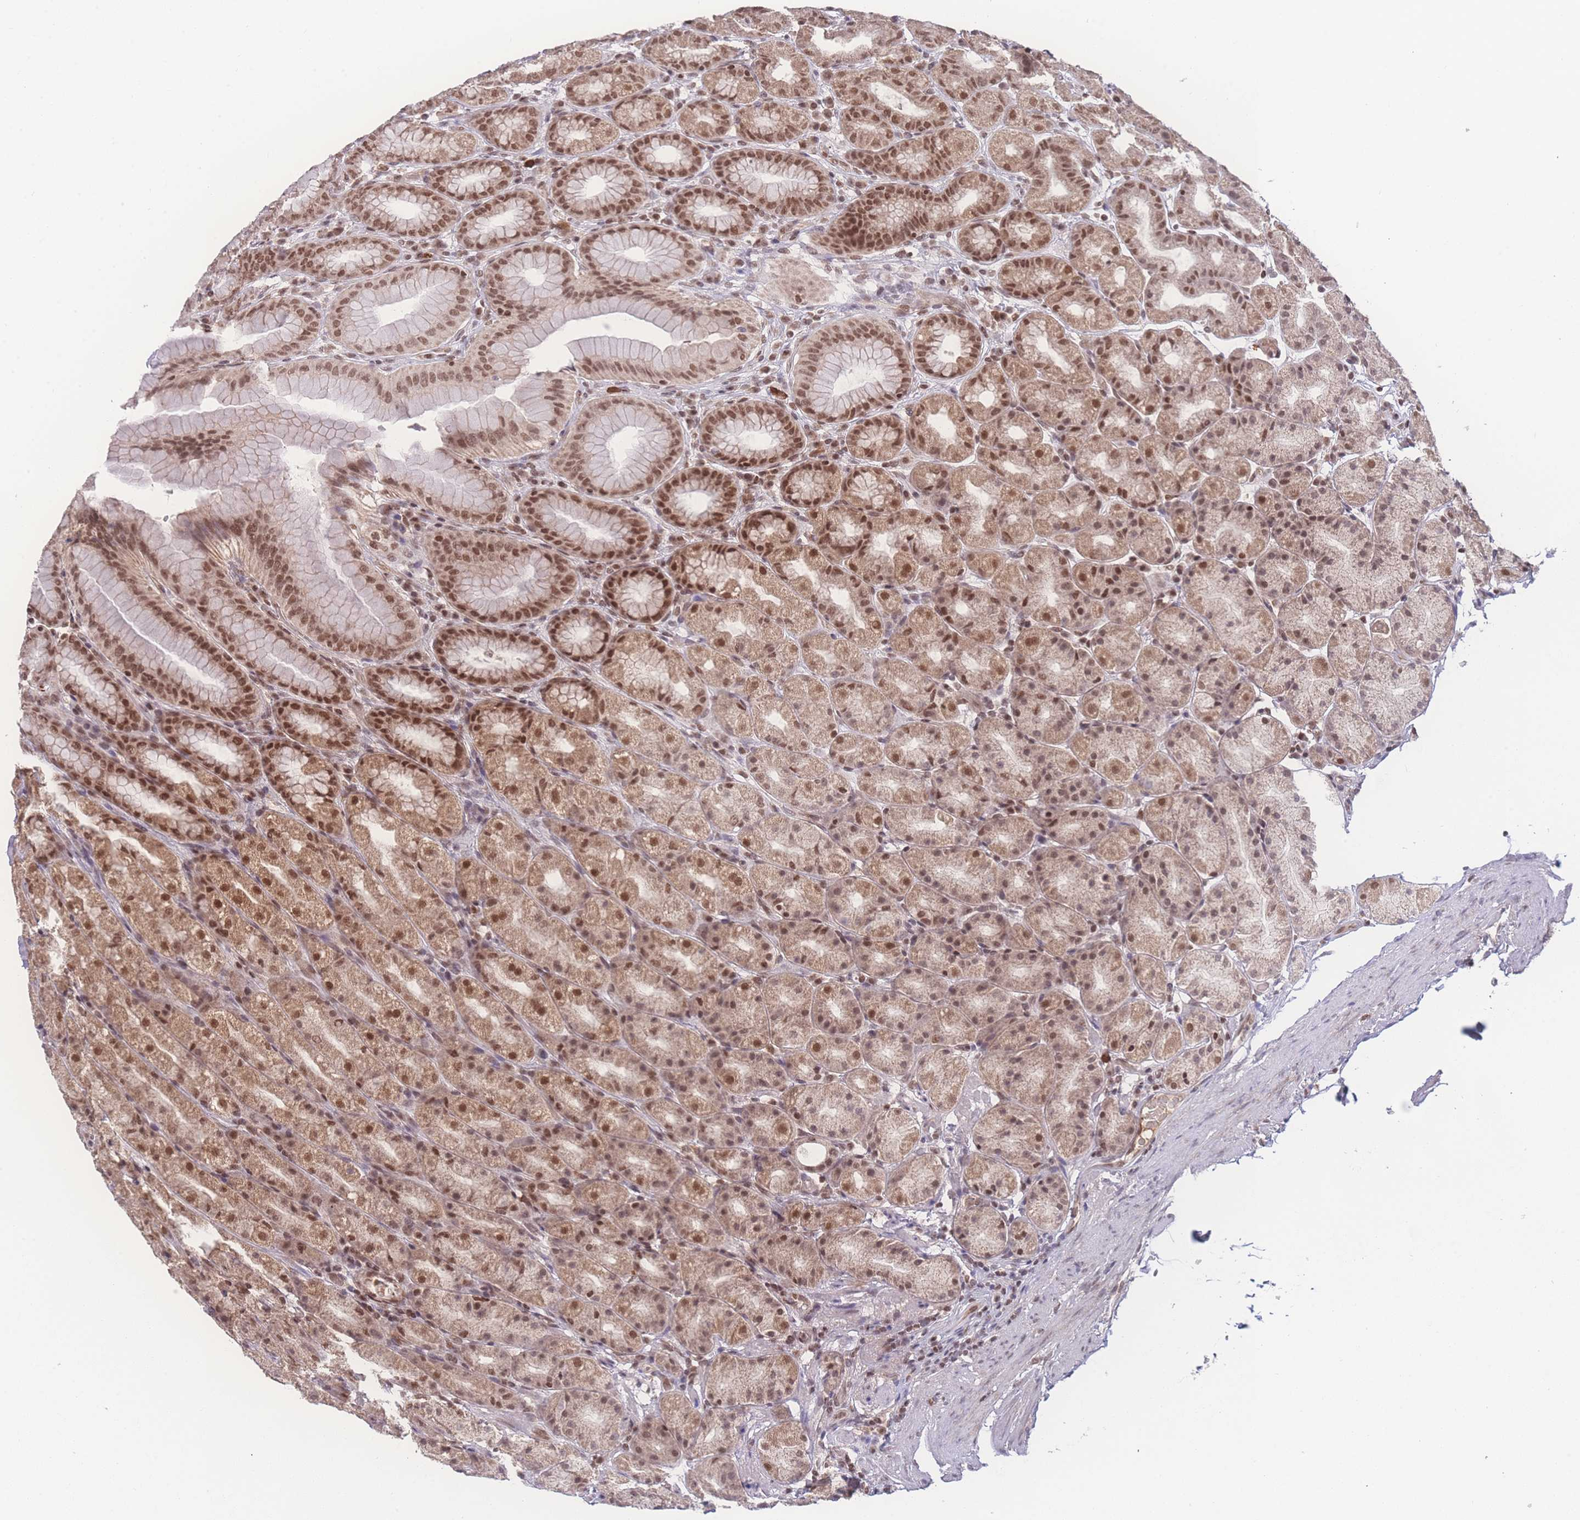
{"staining": {"intensity": "strong", "quantity": ">75%", "location": "nuclear"}, "tissue": "stomach", "cell_type": "Glandular cells", "image_type": "normal", "snomed": [{"axis": "morphology", "description": "Normal tissue, NOS"}, {"axis": "topography", "description": "Stomach, upper"}, {"axis": "topography", "description": "Stomach"}], "caption": "Protein staining of normal stomach exhibits strong nuclear positivity in about >75% of glandular cells. The staining was performed using DAB, with brown indicating positive protein expression. Nuclei are stained blue with hematoxylin.", "gene": "RAVER1", "patient": {"sex": "male", "age": 68}}